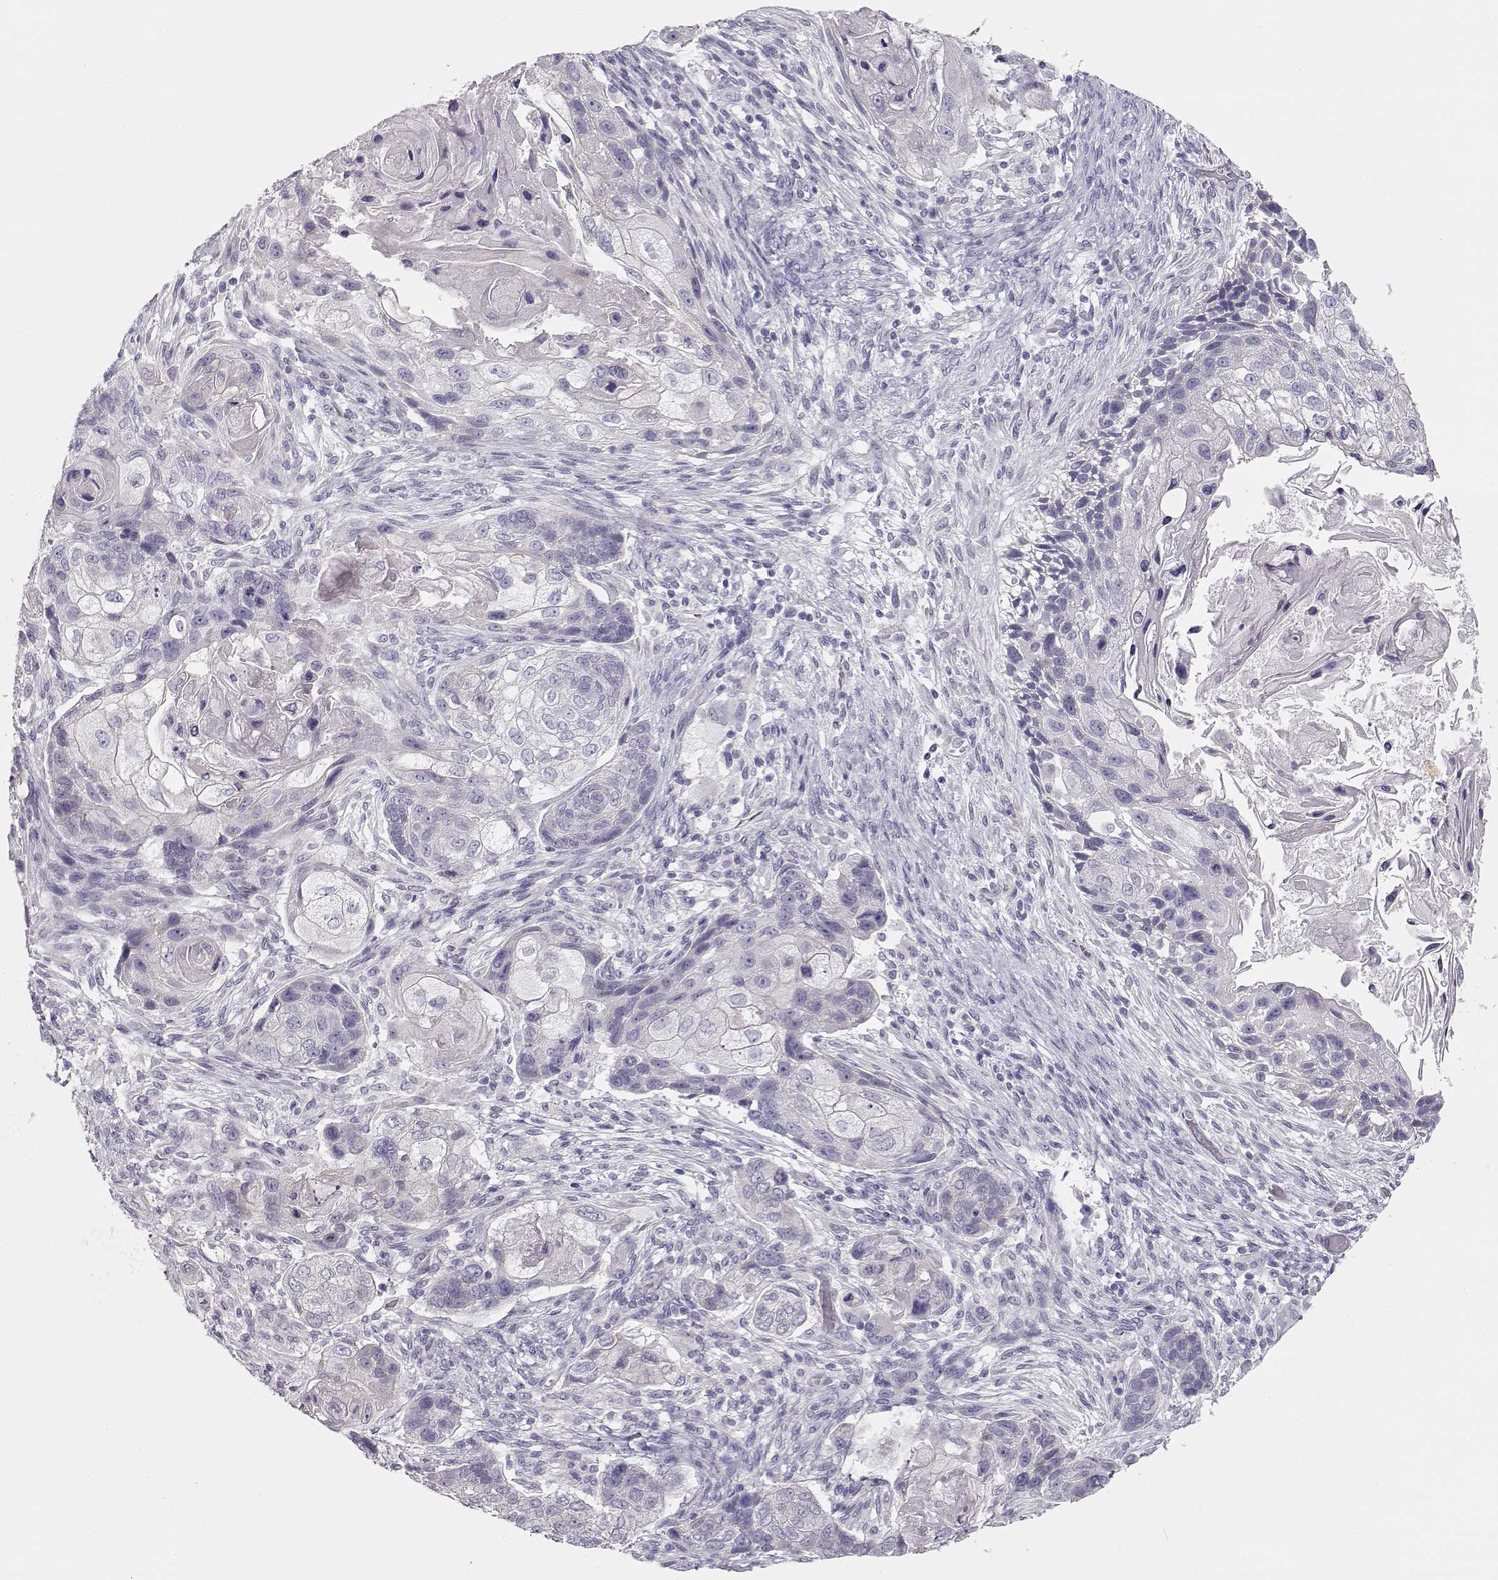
{"staining": {"intensity": "negative", "quantity": "none", "location": "none"}, "tissue": "lung cancer", "cell_type": "Tumor cells", "image_type": "cancer", "snomed": [{"axis": "morphology", "description": "Squamous cell carcinoma, NOS"}, {"axis": "topography", "description": "Lung"}], "caption": "Tumor cells show no significant positivity in lung cancer (squamous cell carcinoma). (Stains: DAB (3,3'-diaminobenzidine) immunohistochemistry (IHC) with hematoxylin counter stain, Microscopy: brightfield microscopy at high magnification).", "gene": "GLIPR1L2", "patient": {"sex": "male", "age": 69}}